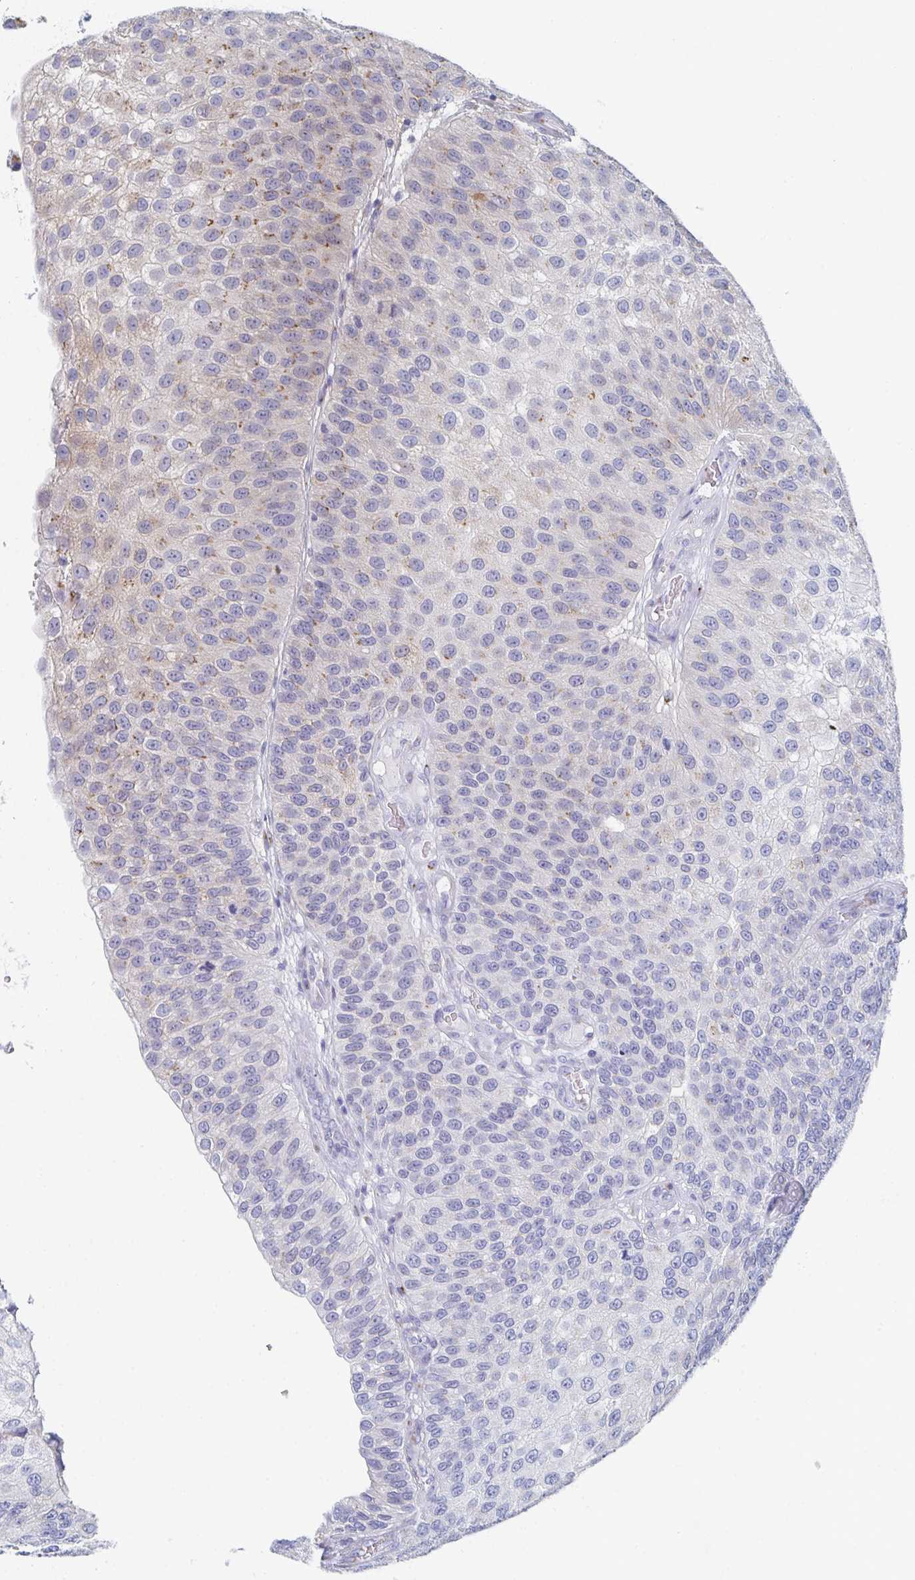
{"staining": {"intensity": "moderate", "quantity": "<25%", "location": "cytoplasmic/membranous"}, "tissue": "urothelial cancer", "cell_type": "Tumor cells", "image_type": "cancer", "snomed": [{"axis": "morphology", "description": "Urothelial carcinoma, NOS"}, {"axis": "topography", "description": "Urinary bladder"}], "caption": "Brown immunohistochemical staining in transitional cell carcinoma displays moderate cytoplasmic/membranous expression in about <25% of tumor cells. Using DAB (brown) and hematoxylin (blue) stains, captured at high magnification using brightfield microscopy.", "gene": "PSMG1", "patient": {"sex": "male", "age": 87}}